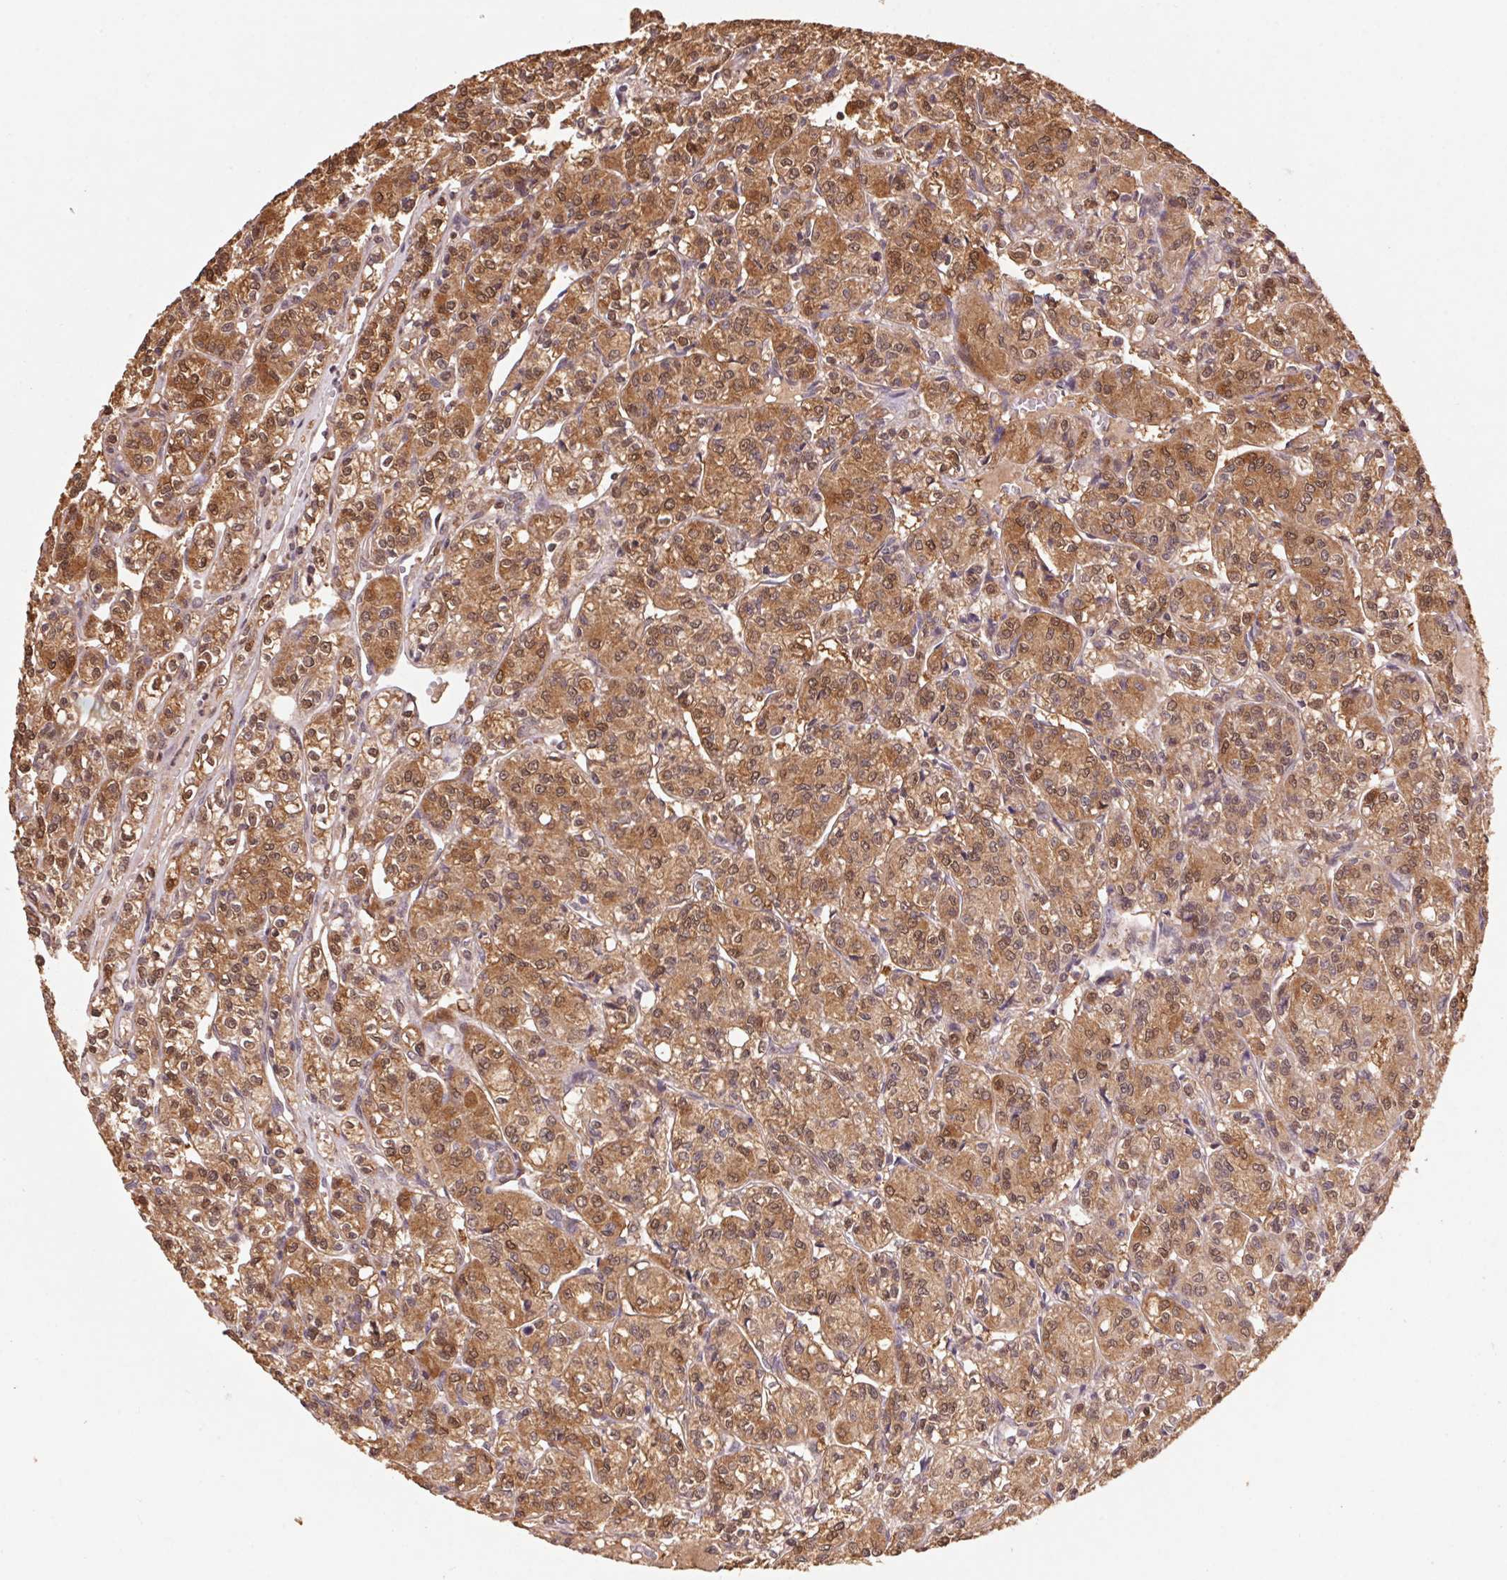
{"staining": {"intensity": "moderate", "quantity": ">75%", "location": "cytoplasmic/membranous,nuclear"}, "tissue": "renal cancer", "cell_type": "Tumor cells", "image_type": "cancer", "snomed": [{"axis": "morphology", "description": "Adenocarcinoma, NOS"}, {"axis": "topography", "description": "Kidney"}], "caption": "Immunohistochemistry (IHC) image of human renal adenocarcinoma stained for a protein (brown), which demonstrates medium levels of moderate cytoplasmic/membranous and nuclear positivity in about >75% of tumor cells.", "gene": "CUTA", "patient": {"sex": "male", "age": 36}}